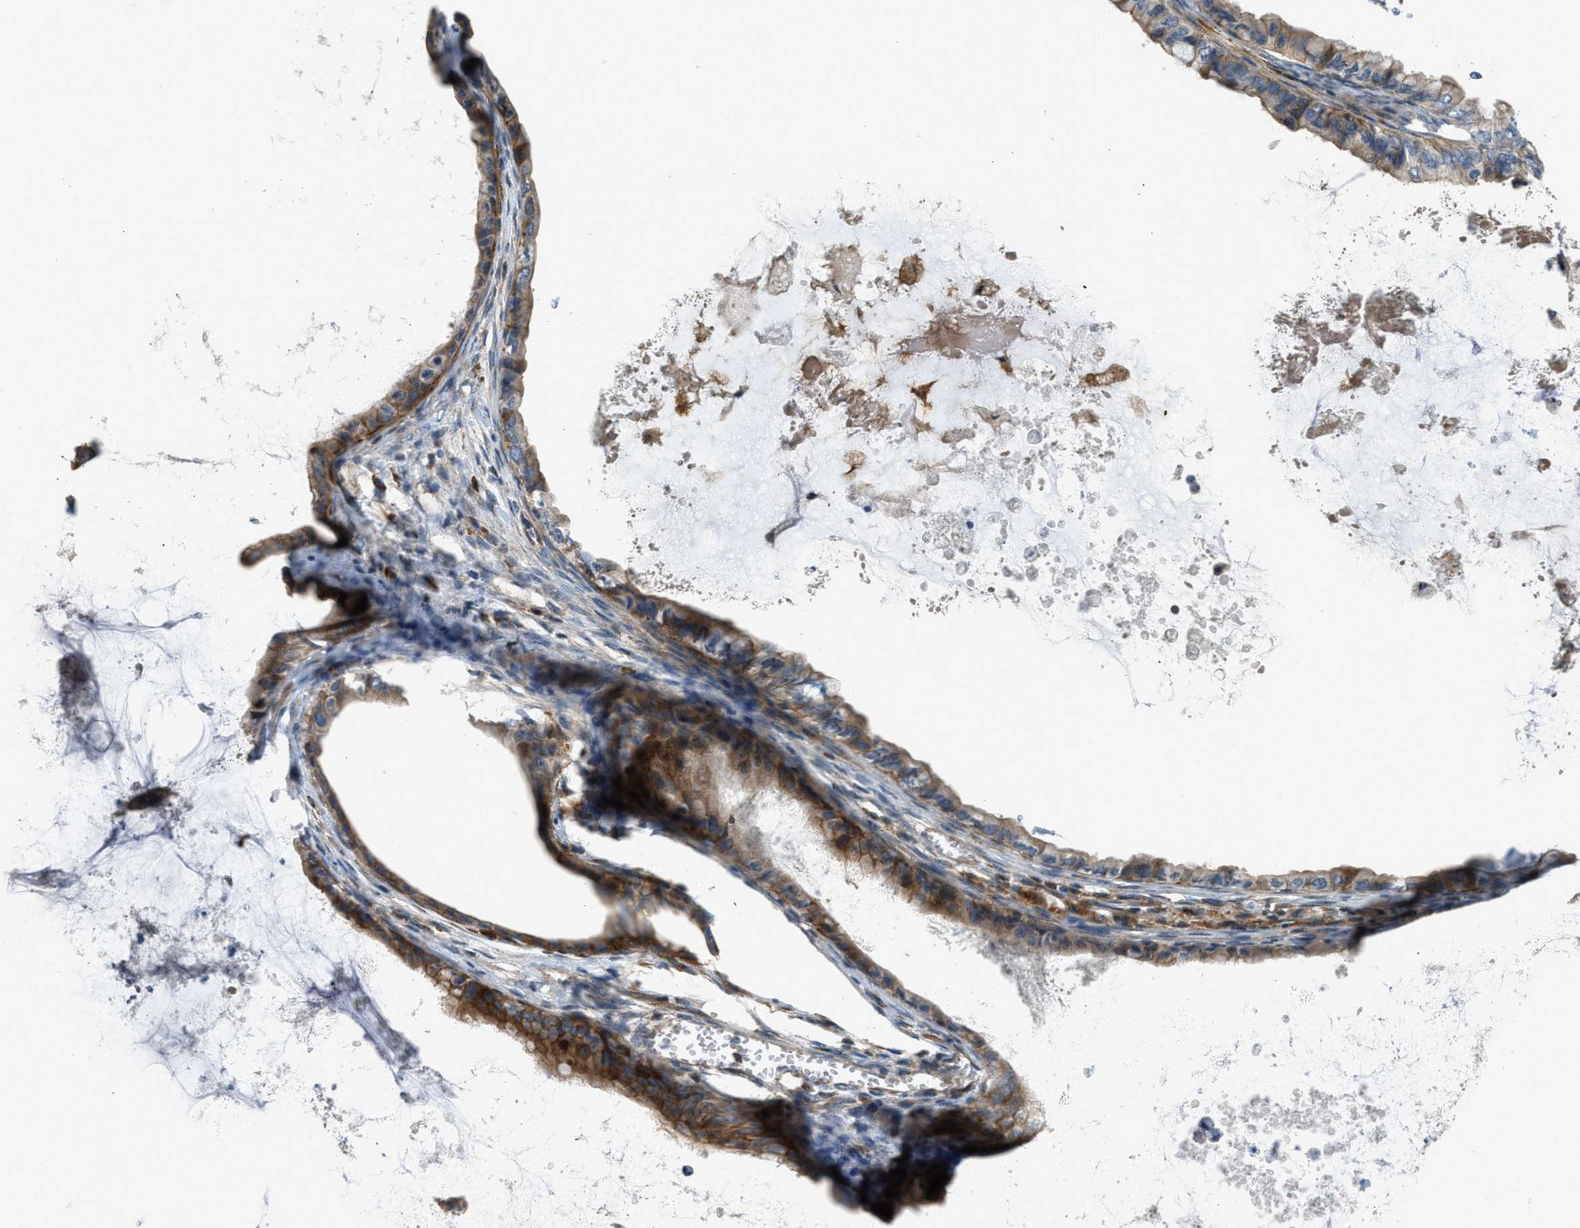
{"staining": {"intensity": "moderate", "quantity": ">75%", "location": "cytoplasmic/membranous"}, "tissue": "ovarian cancer", "cell_type": "Tumor cells", "image_type": "cancer", "snomed": [{"axis": "morphology", "description": "Cystadenocarcinoma, mucinous, NOS"}, {"axis": "topography", "description": "Ovary"}], "caption": "Human ovarian cancer (mucinous cystadenocarcinoma) stained for a protein (brown) exhibits moderate cytoplasmic/membranous positive staining in approximately >75% of tumor cells.", "gene": "BTN3A2", "patient": {"sex": "female", "age": 80}}